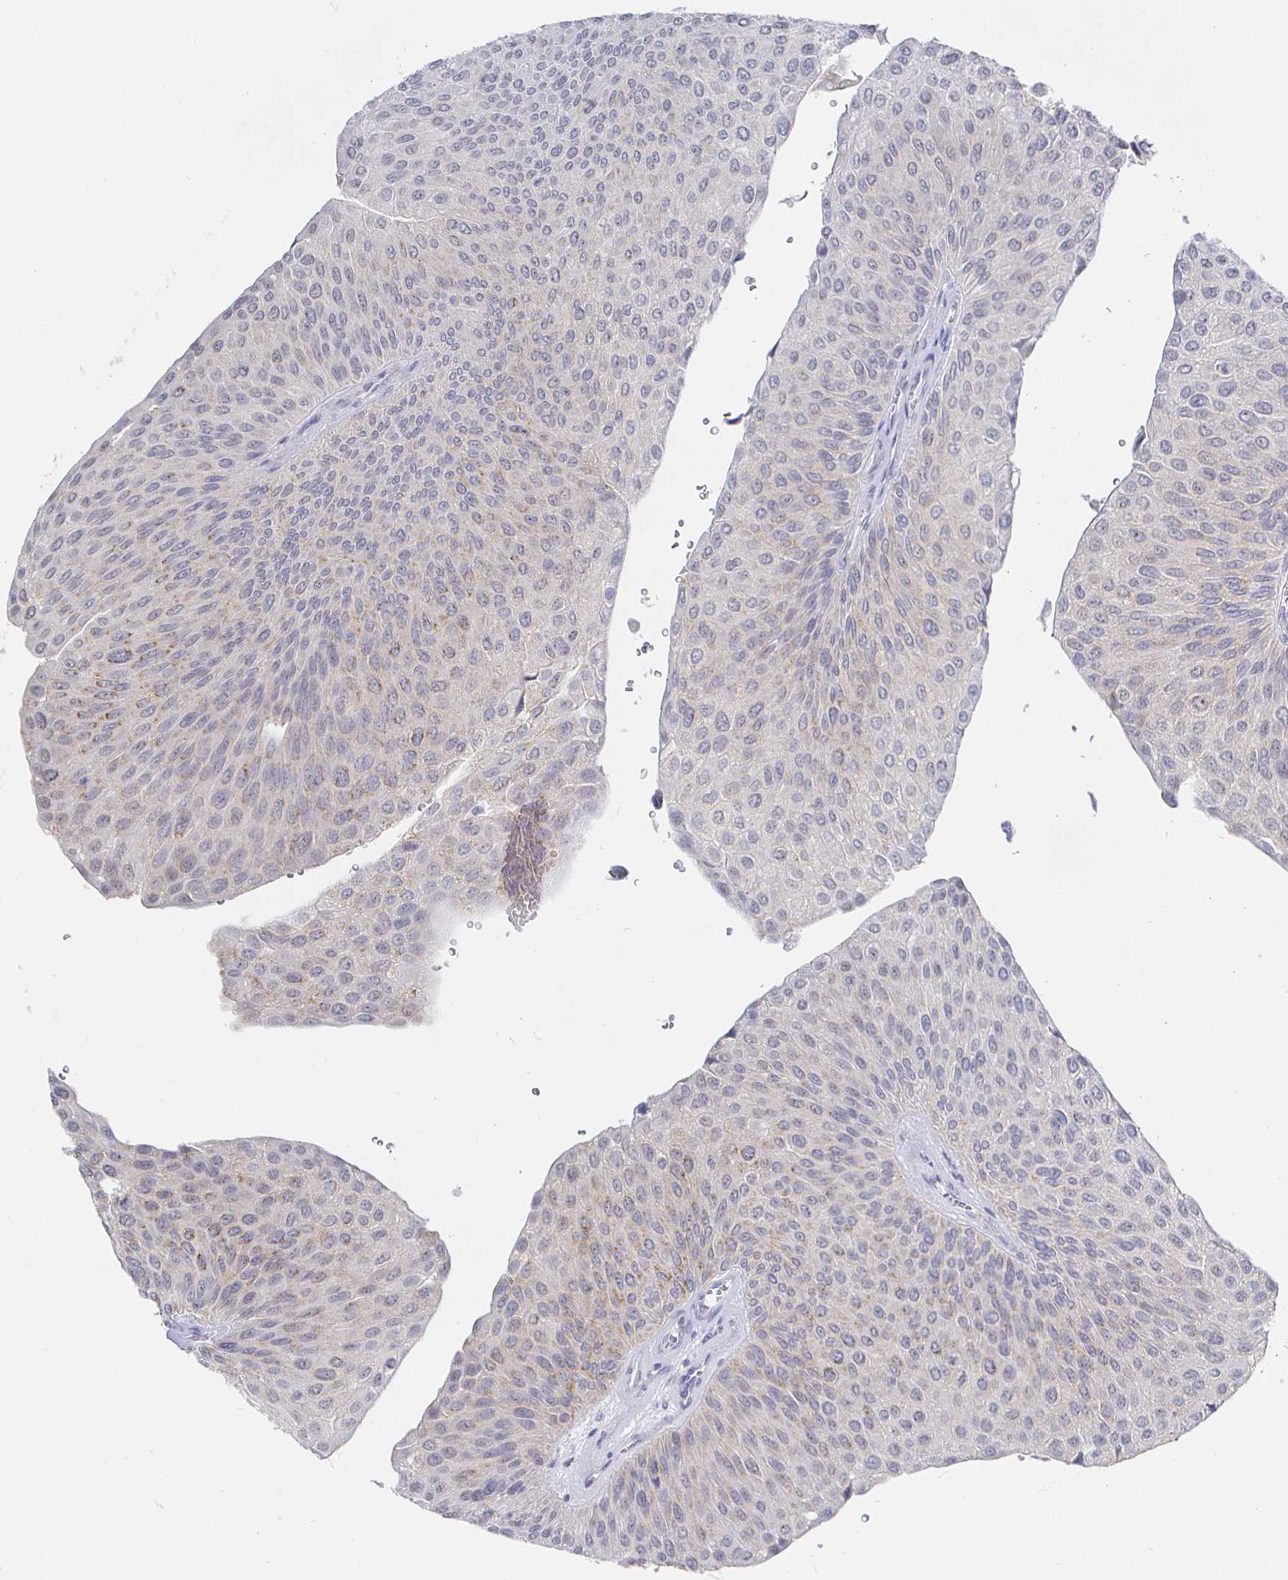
{"staining": {"intensity": "weak", "quantity": "25%-75%", "location": "cytoplasmic/membranous"}, "tissue": "urothelial cancer", "cell_type": "Tumor cells", "image_type": "cancer", "snomed": [{"axis": "morphology", "description": "Urothelial carcinoma, NOS"}, {"axis": "topography", "description": "Urinary bladder"}], "caption": "This is a photomicrograph of immunohistochemistry staining of transitional cell carcinoma, which shows weak positivity in the cytoplasmic/membranous of tumor cells.", "gene": "LRRC23", "patient": {"sex": "male", "age": 67}}